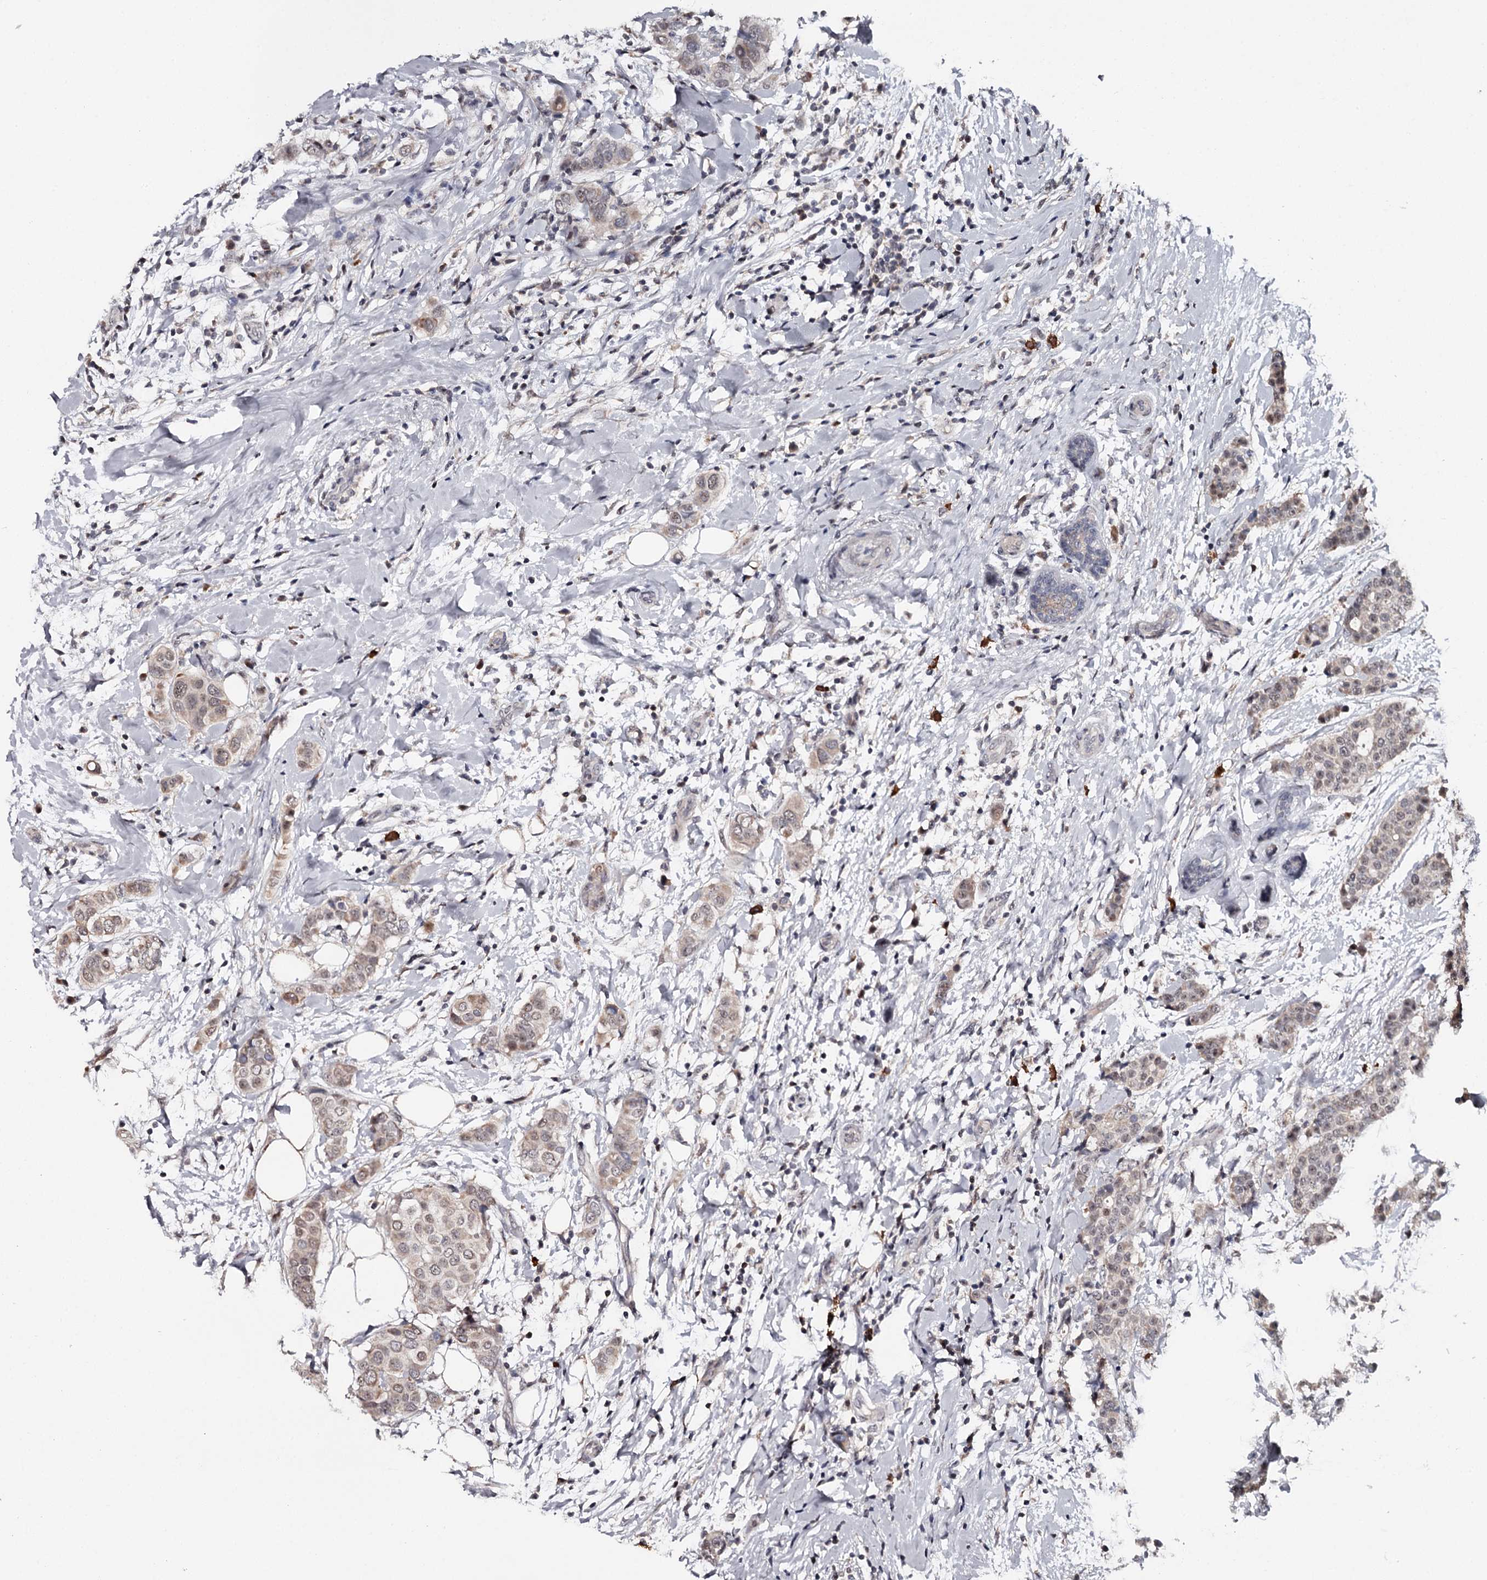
{"staining": {"intensity": "weak", "quantity": ">75%", "location": "cytoplasmic/membranous,nuclear"}, "tissue": "breast cancer", "cell_type": "Tumor cells", "image_type": "cancer", "snomed": [{"axis": "morphology", "description": "Lobular carcinoma"}, {"axis": "topography", "description": "Breast"}], "caption": "Immunohistochemical staining of human breast lobular carcinoma displays low levels of weak cytoplasmic/membranous and nuclear protein expression in approximately >75% of tumor cells.", "gene": "GTSF1", "patient": {"sex": "female", "age": 51}}